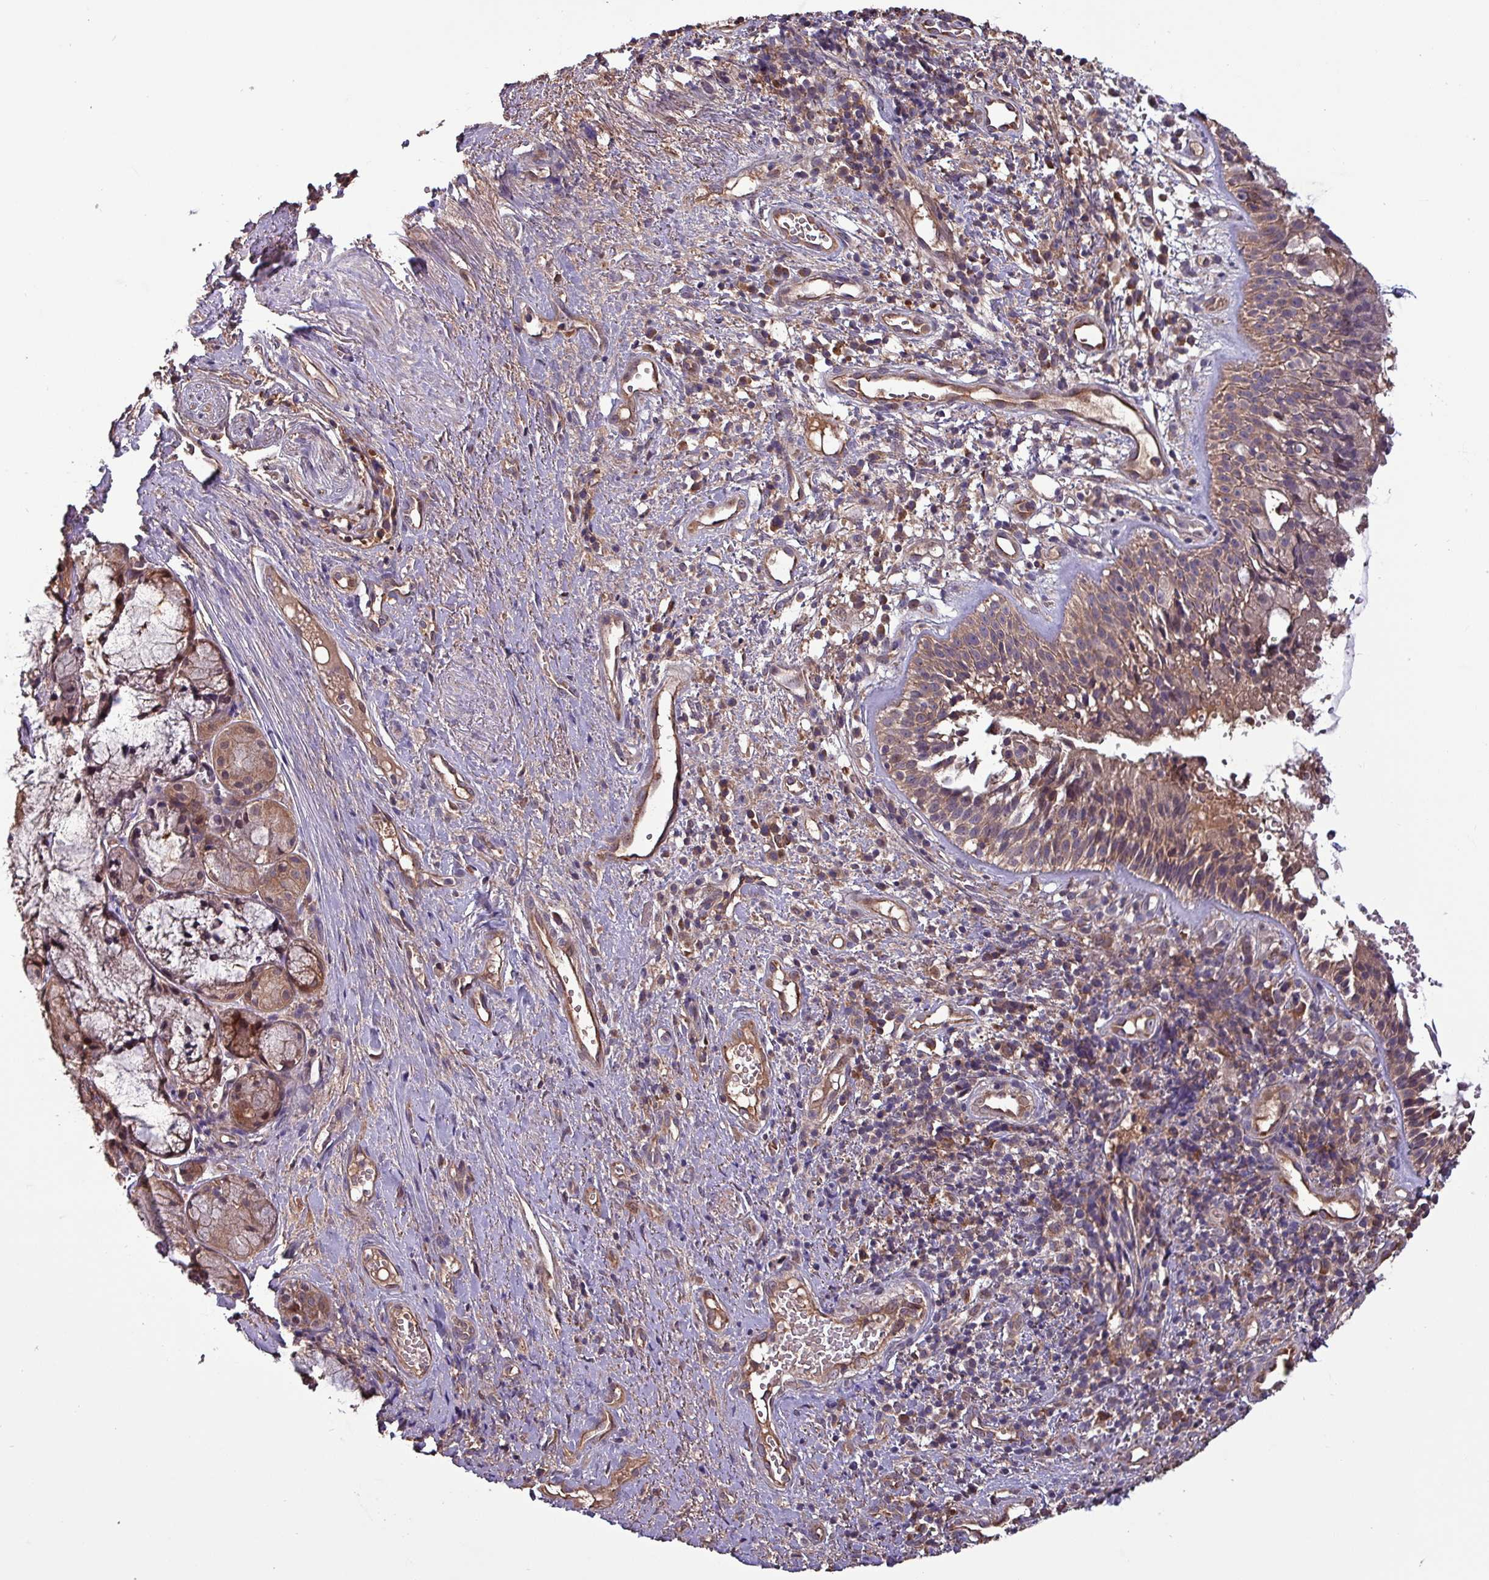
{"staining": {"intensity": "weak", "quantity": ">75%", "location": "cytoplasmic/membranous"}, "tissue": "nasopharynx", "cell_type": "Respiratory epithelial cells", "image_type": "normal", "snomed": [{"axis": "morphology", "description": "Normal tissue, NOS"}, {"axis": "topography", "description": "Cartilage tissue"}, {"axis": "topography", "description": "Nasopharynx"}, {"axis": "topography", "description": "Thyroid gland"}], "caption": "High-power microscopy captured an immunohistochemistry photomicrograph of unremarkable nasopharynx, revealing weak cytoplasmic/membranous positivity in approximately >75% of respiratory epithelial cells.", "gene": "PAFAH1B2", "patient": {"sex": "male", "age": 63}}